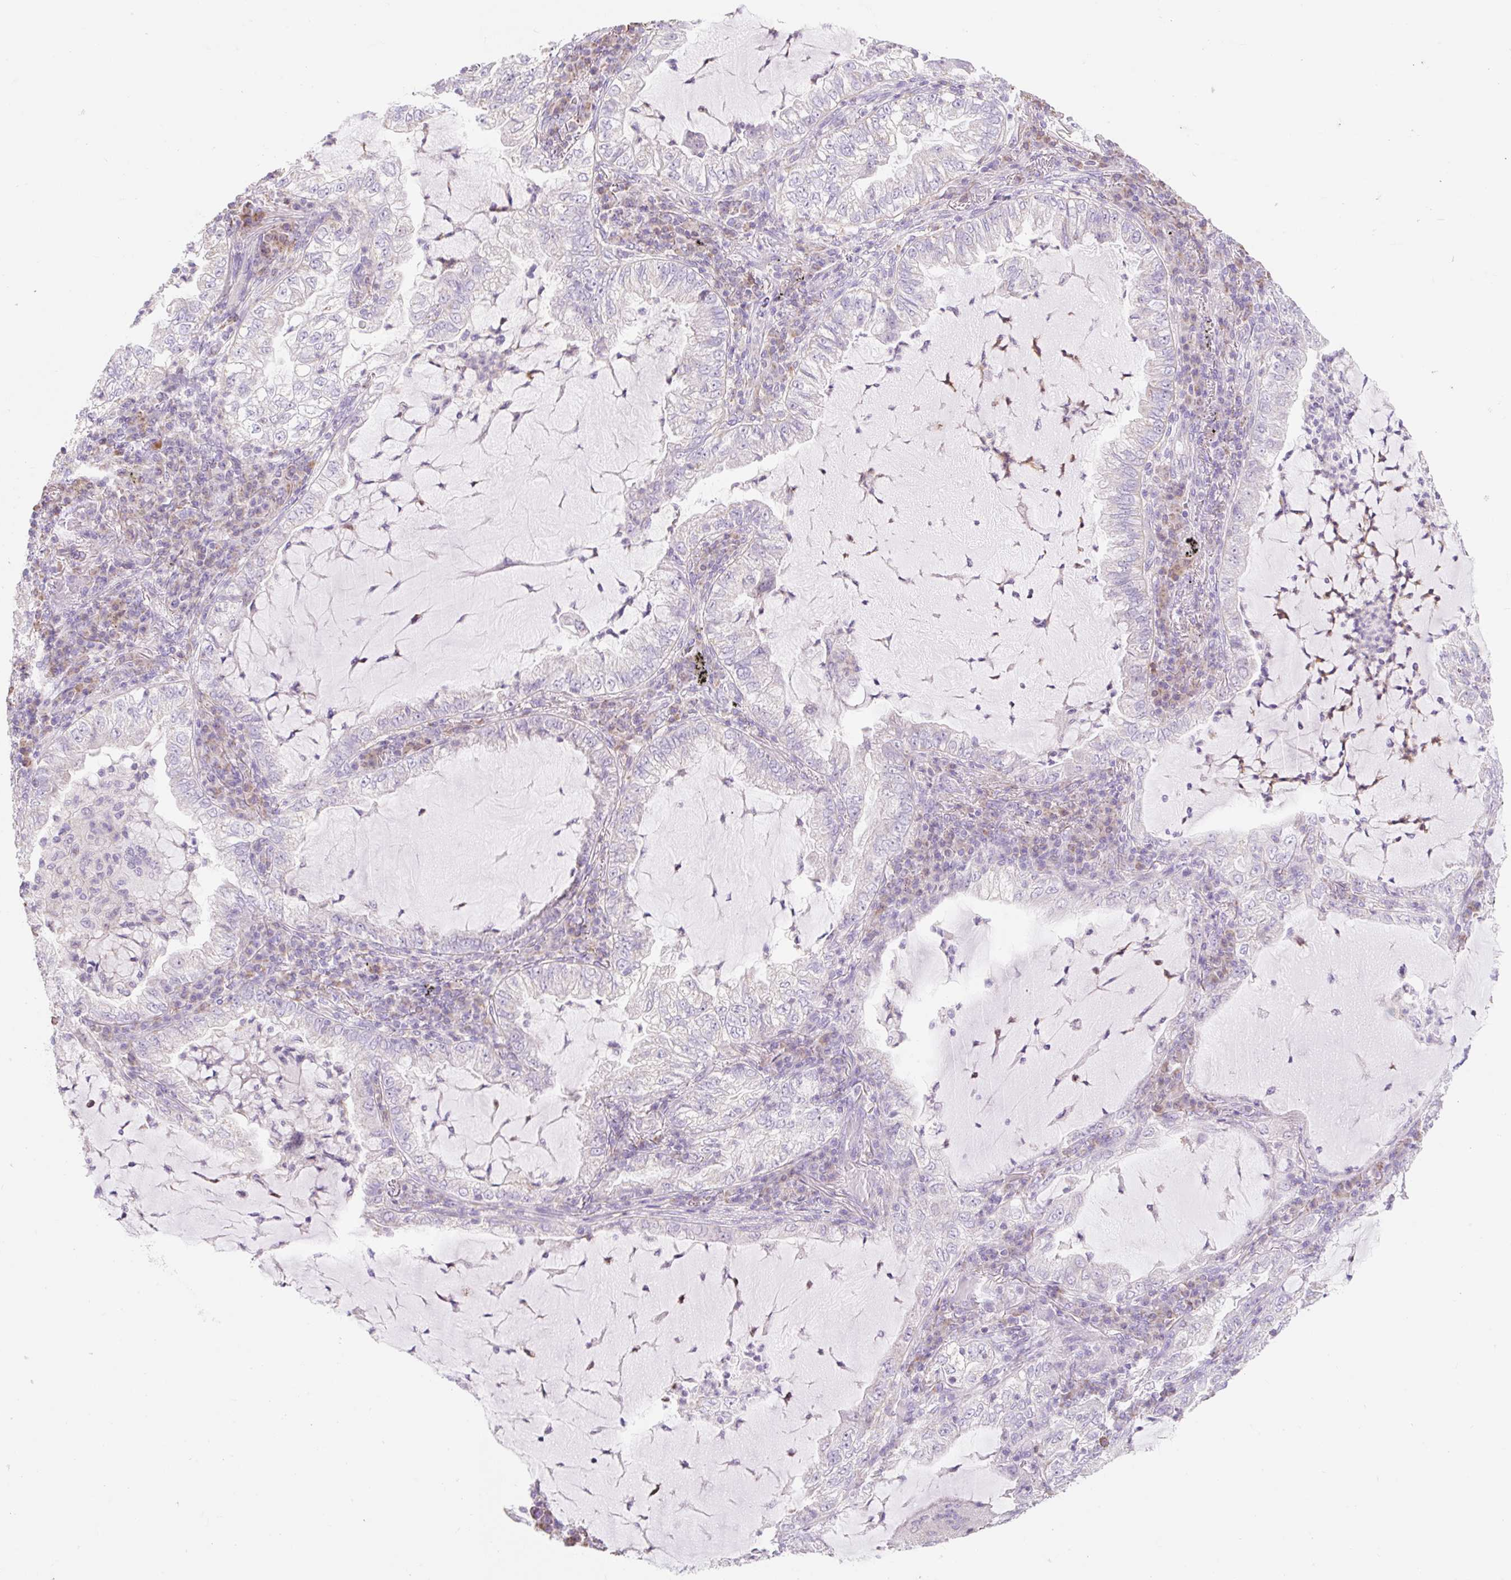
{"staining": {"intensity": "negative", "quantity": "none", "location": "none"}, "tissue": "lung cancer", "cell_type": "Tumor cells", "image_type": "cancer", "snomed": [{"axis": "morphology", "description": "Adenocarcinoma, NOS"}, {"axis": "topography", "description": "Lung"}], "caption": "There is no significant staining in tumor cells of lung cancer (adenocarcinoma).", "gene": "DHX35", "patient": {"sex": "female", "age": 73}}